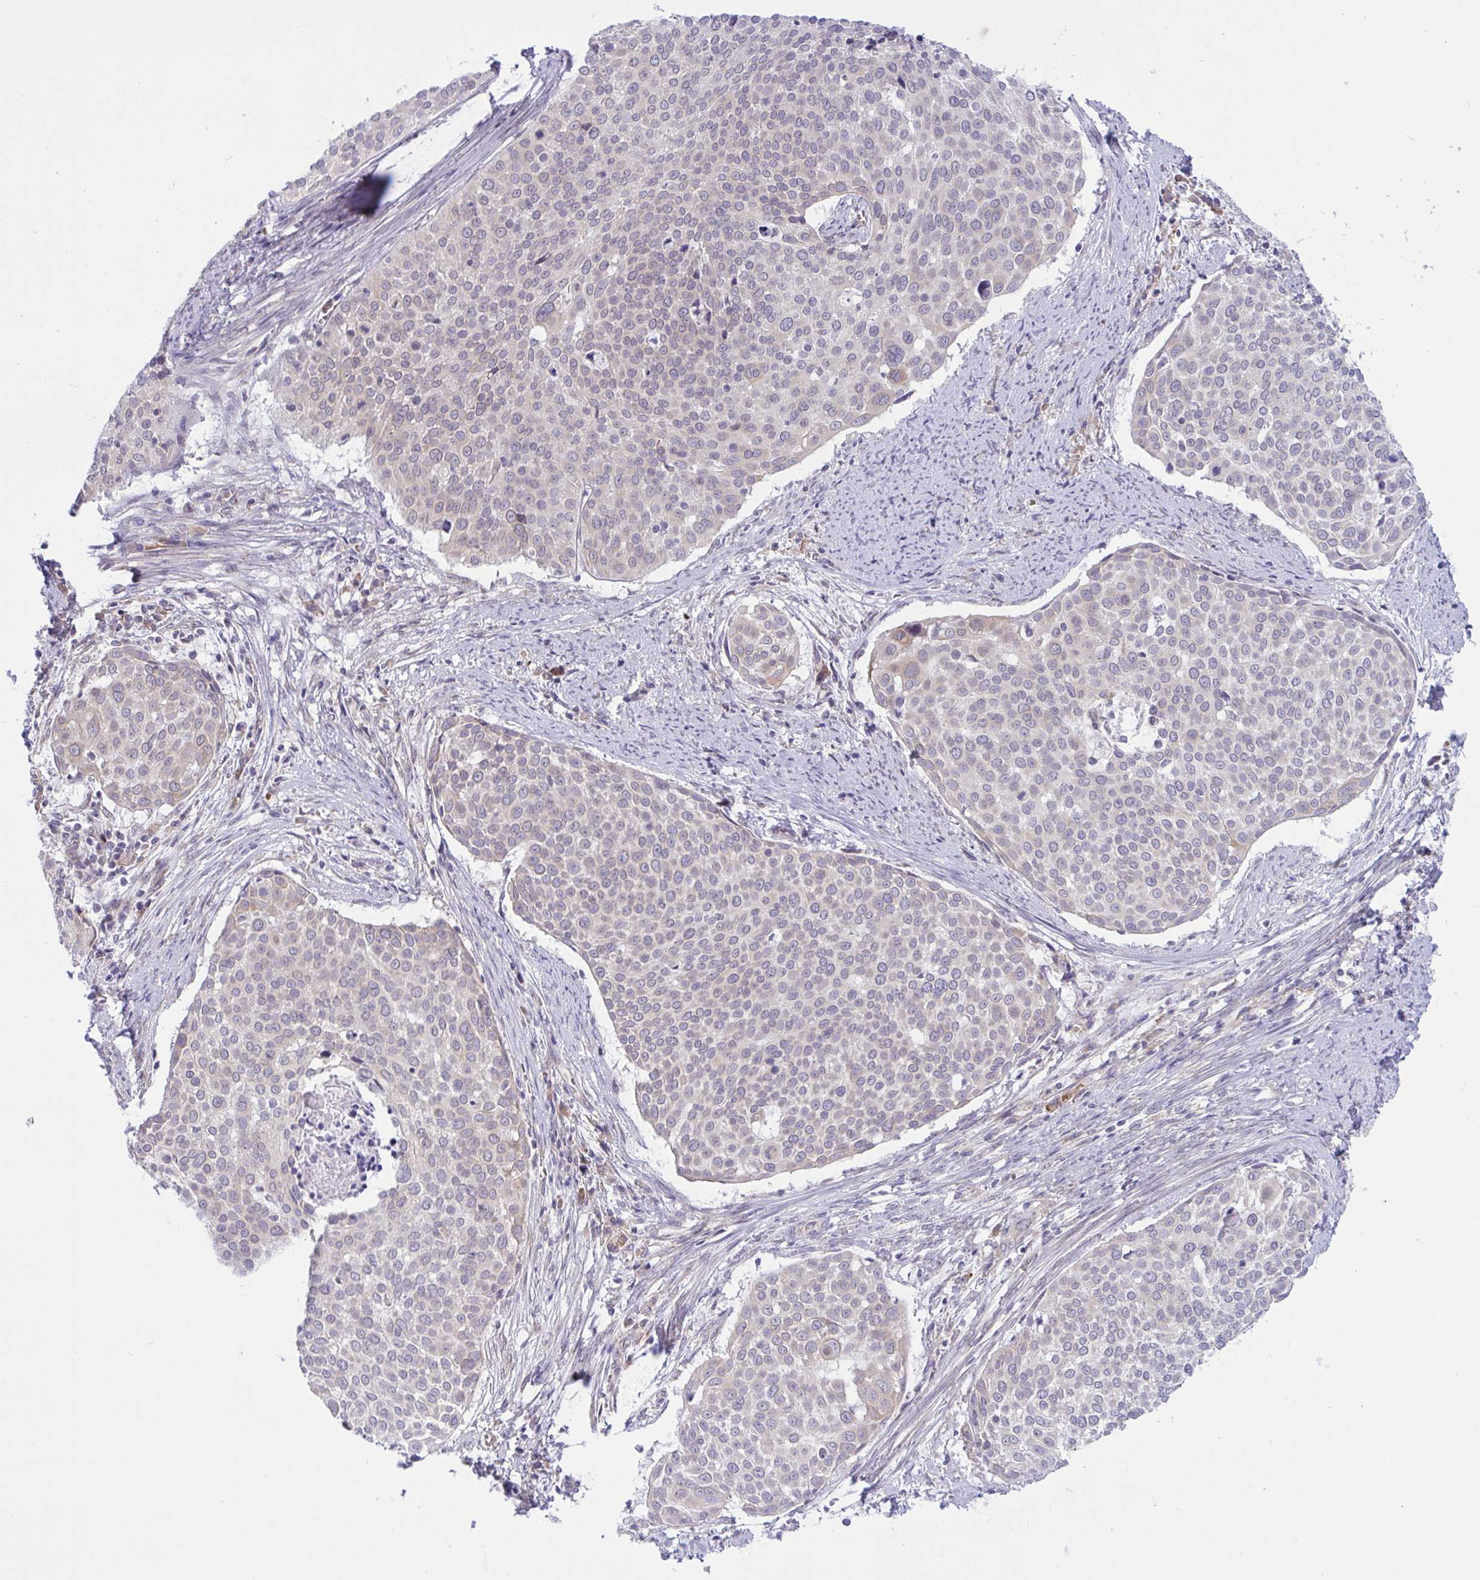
{"staining": {"intensity": "weak", "quantity": "<25%", "location": "cytoplasmic/membranous"}, "tissue": "cervical cancer", "cell_type": "Tumor cells", "image_type": "cancer", "snomed": [{"axis": "morphology", "description": "Squamous cell carcinoma, NOS"}, {"axis": "topography", "description": "Cervix"}], "caption": "This is an immunohistochemistry histopathology image of human cervical squamous cell carcinoma. There is no expression in tumor cells.", "gene": "CAMLG", "patient": {"sex": "female", "age": 39}}